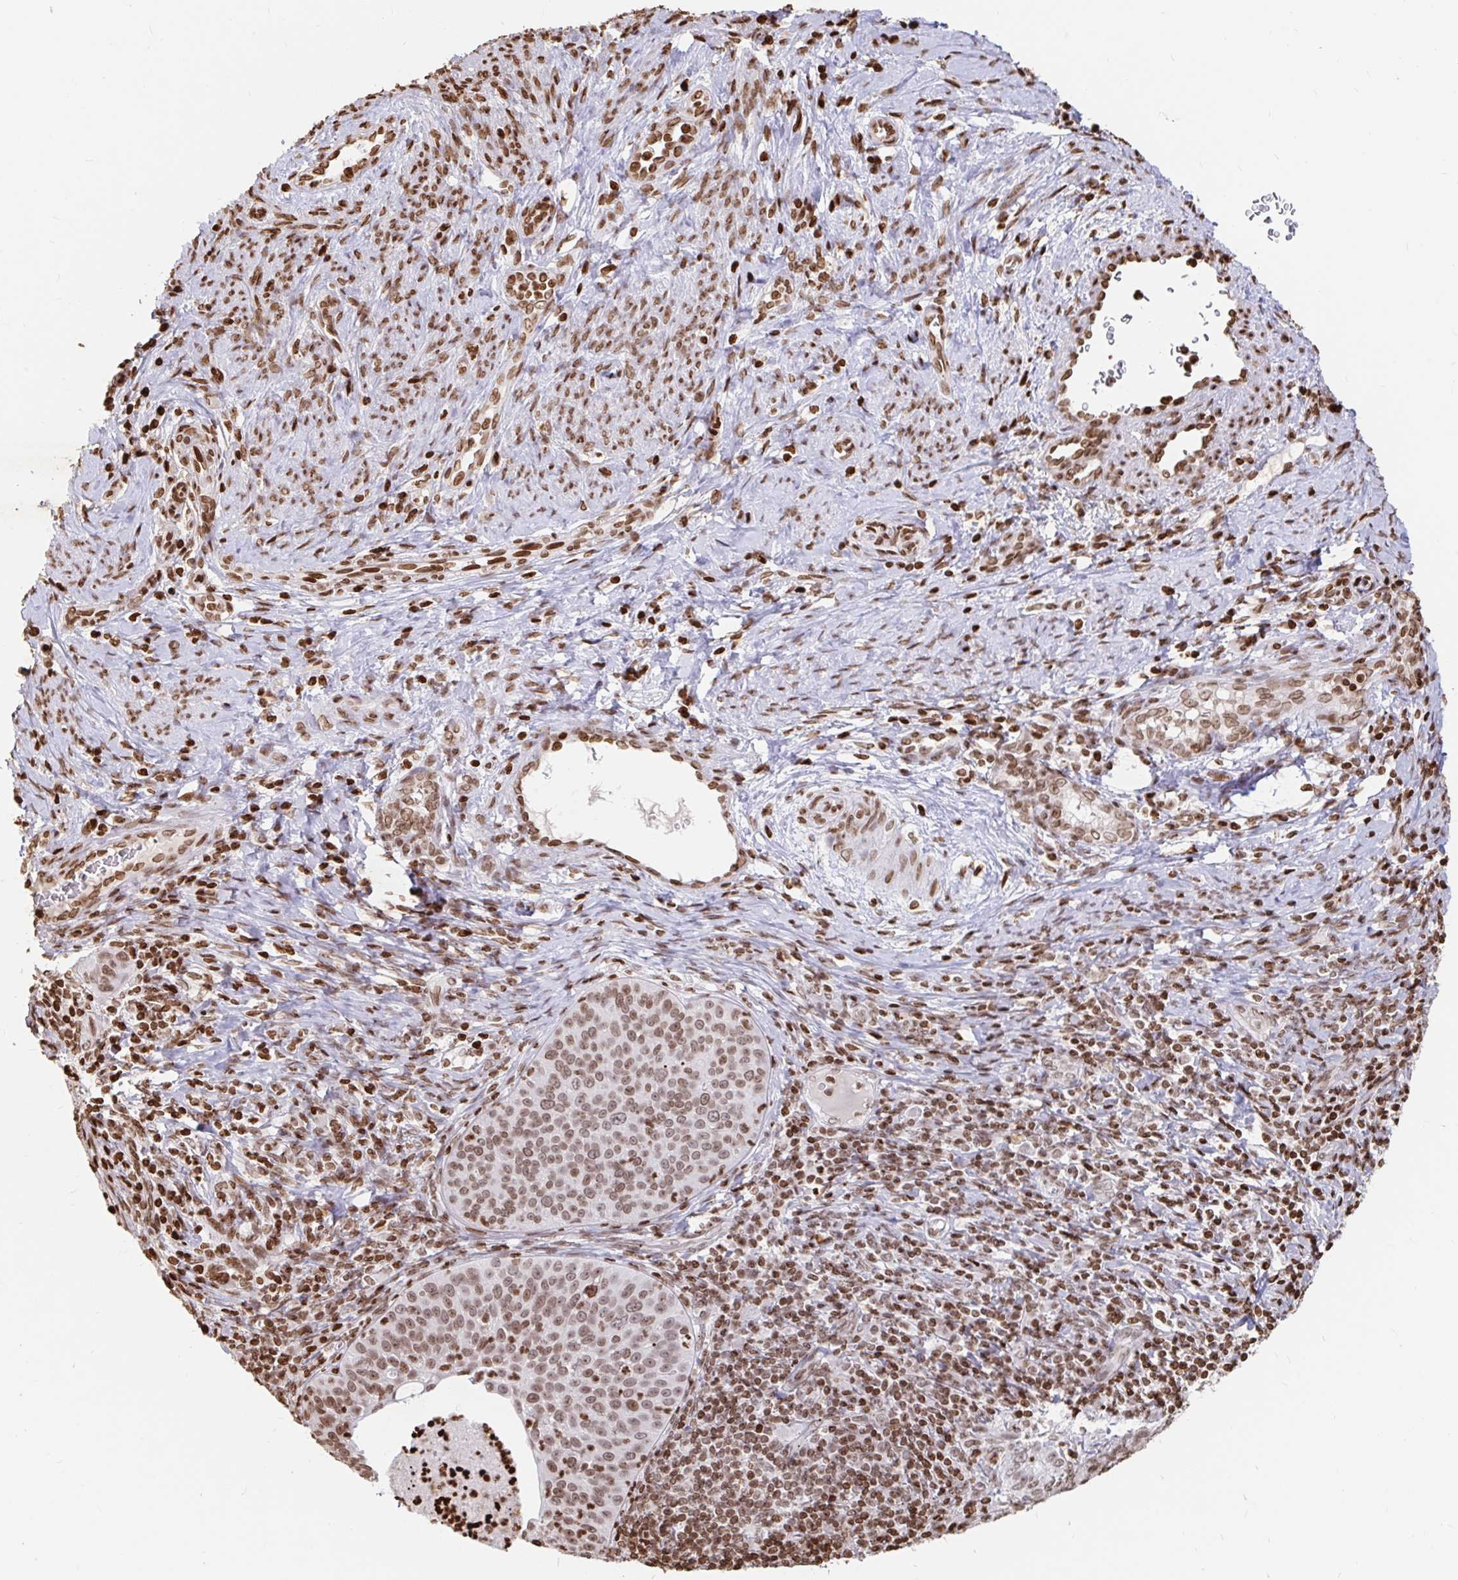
{"staining": {"intensity": "moderate", "quantity": "25%-75%", "location": "nuclear"}, "tissue": "cervical cancer", "cell_type": "Tumor cells", "image_type": "cancer", "snomed": [{"axis": "morphology", "description": "Squamous cell carcinoma, NOS"}, {"axis": "topography", "description": "Cervix"}], "caption": "Immunohistochemical staining of squamous cell carcinoma (cervical) shows moderate nuclear protein expression in approximately 25%-75% of tumor cells. The protein of interest is shown in brown color, while the nuclei are stained blue.", "gene": "H2BC5", "patient": {"sex": "female", "age": 30}}